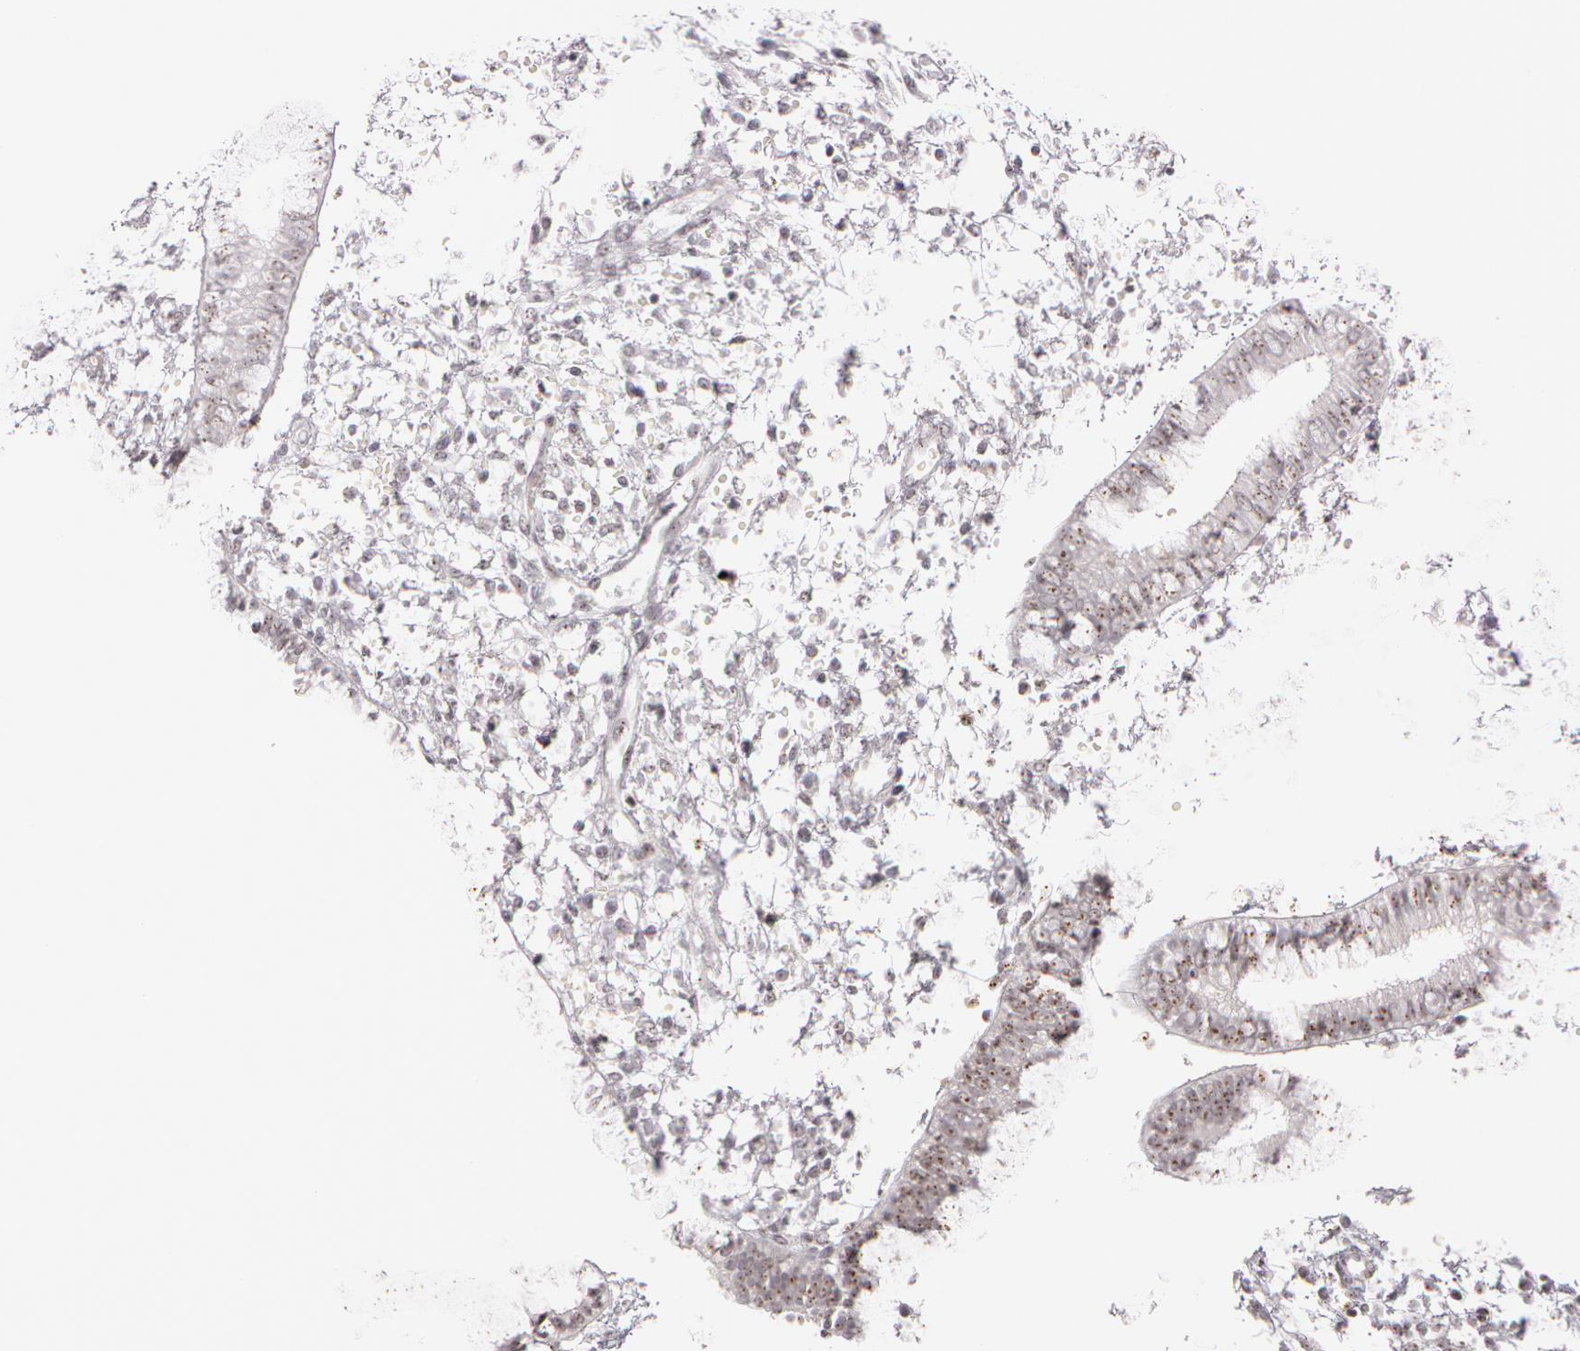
{"staining": {"intensity": "negative", "quantity": "none", "location": "none"}, "tissue": "endometrium", "cell_type": "Cells in endometrial stroma", "image_type": "normal", "snomed": [{"axis": "morphology", "description": "Normal tissue, NOS"}, {"axis": "topography", "description": "Endometrium"}], "caption": "Cells in endometrial stroma show no significant positivity in unremarkable endometrium. (Immunohistochemistry, brightfield microscopy, high magnification).", "gene": "FBL", "patient": {"sex": "female", "age": 35}}